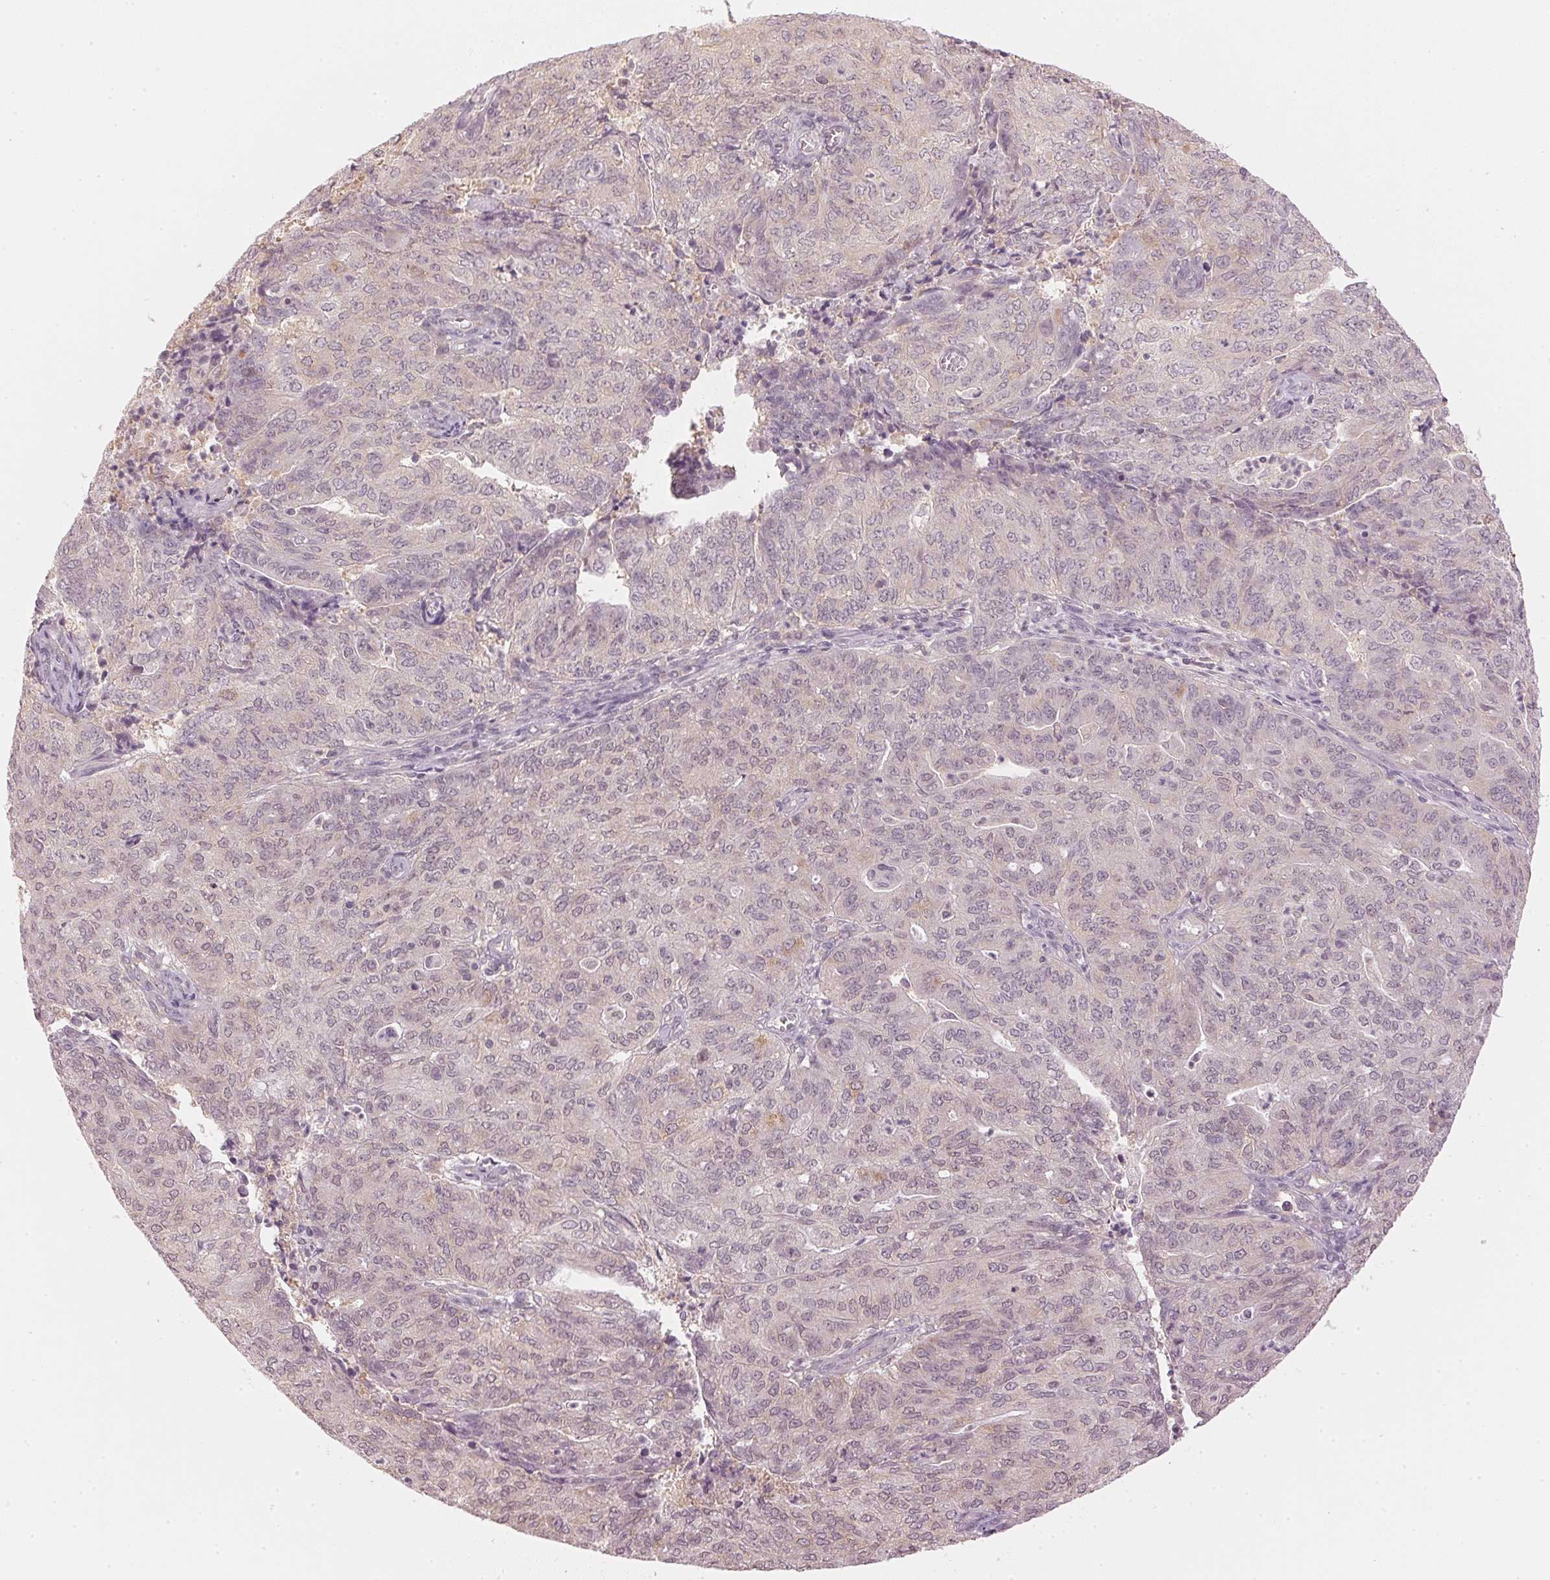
{"staining": {"intensity": "weak", "quantity": "<25%", "location": "nuclear"}, "tissue": "endometrial cancer", "cell_type": "Tumor cells", "image_type": "cancer", "snomed": [{"axis": "morphology", "description": "Adenocarcinoma, NOS"}, {"axis": "topography", "description": "Endometrium"}], "caption": "Tumor cells are negative for protein expression in human endometrial adenocarcinoma. (IHC, brightfield microscopy, high magnification).", "gene": "KPRP", "patient": {"sex": "female", "age": 82}}